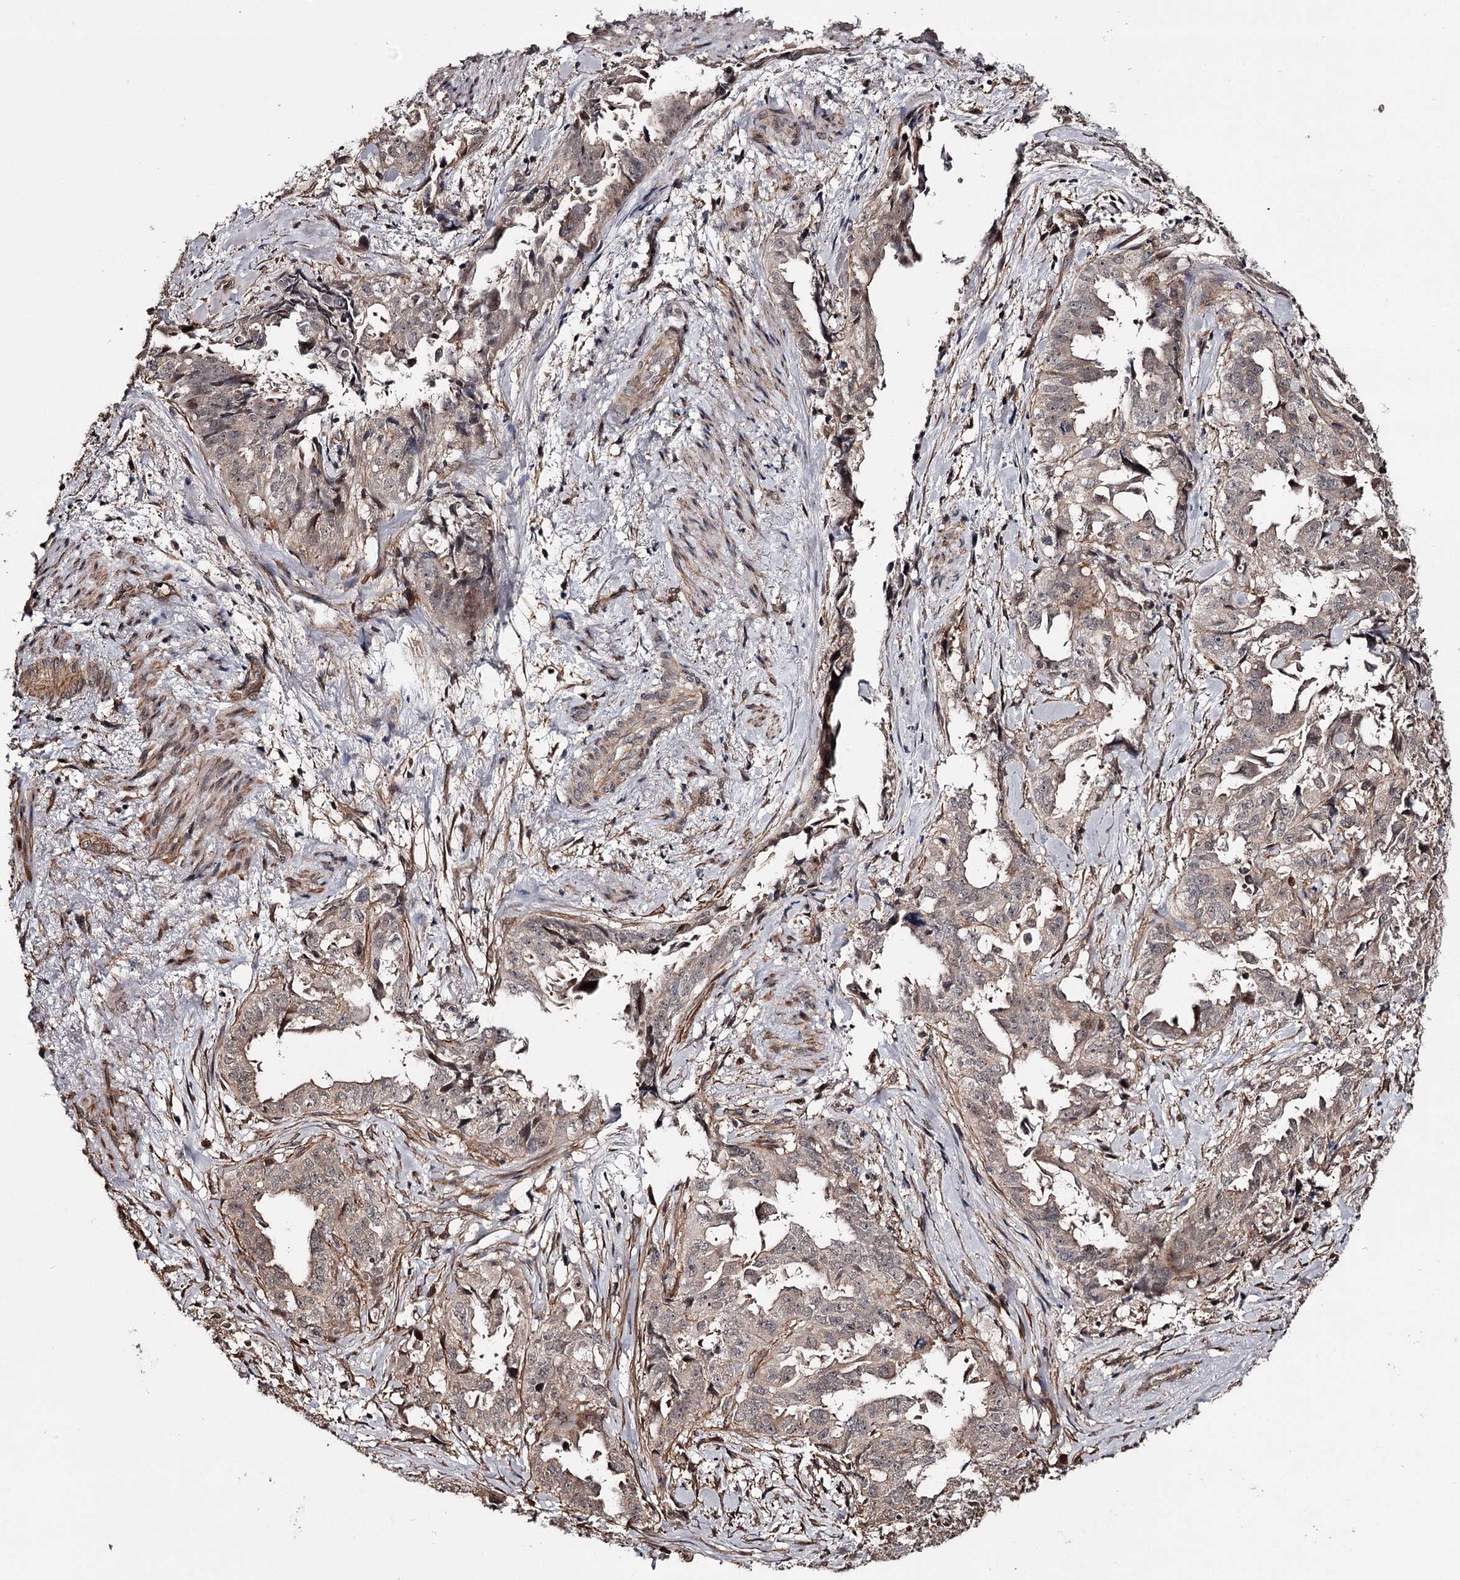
{"staining": {"intensity": "weak", "quantity": "25%-75%", "location": "cytoplasmic/membranous"}, "tissue": "endometrial cancer", "cell_type": "Tumor cells", "image_type": "cancer", "snomed": [{"axis": "morphology", "description": "Adenocarcinoma, NOS"}, {"axis": "topography", "description": "Endometrium"}], "caption": "Endometrial adenocarcinoma stained with immunohistochemistry (IHC) displays weak cytoplasmic/membranous positivity in approximately 25%-75% of tumor cells. The staining is performed using DAB (3,3'-diaminobenzidine) brown chromogen to label protein expression. The nuclei are counter-stained blue using hematoxylin.", "gene": "TTC33", "patient": {"sex": "female", "age": 65}}